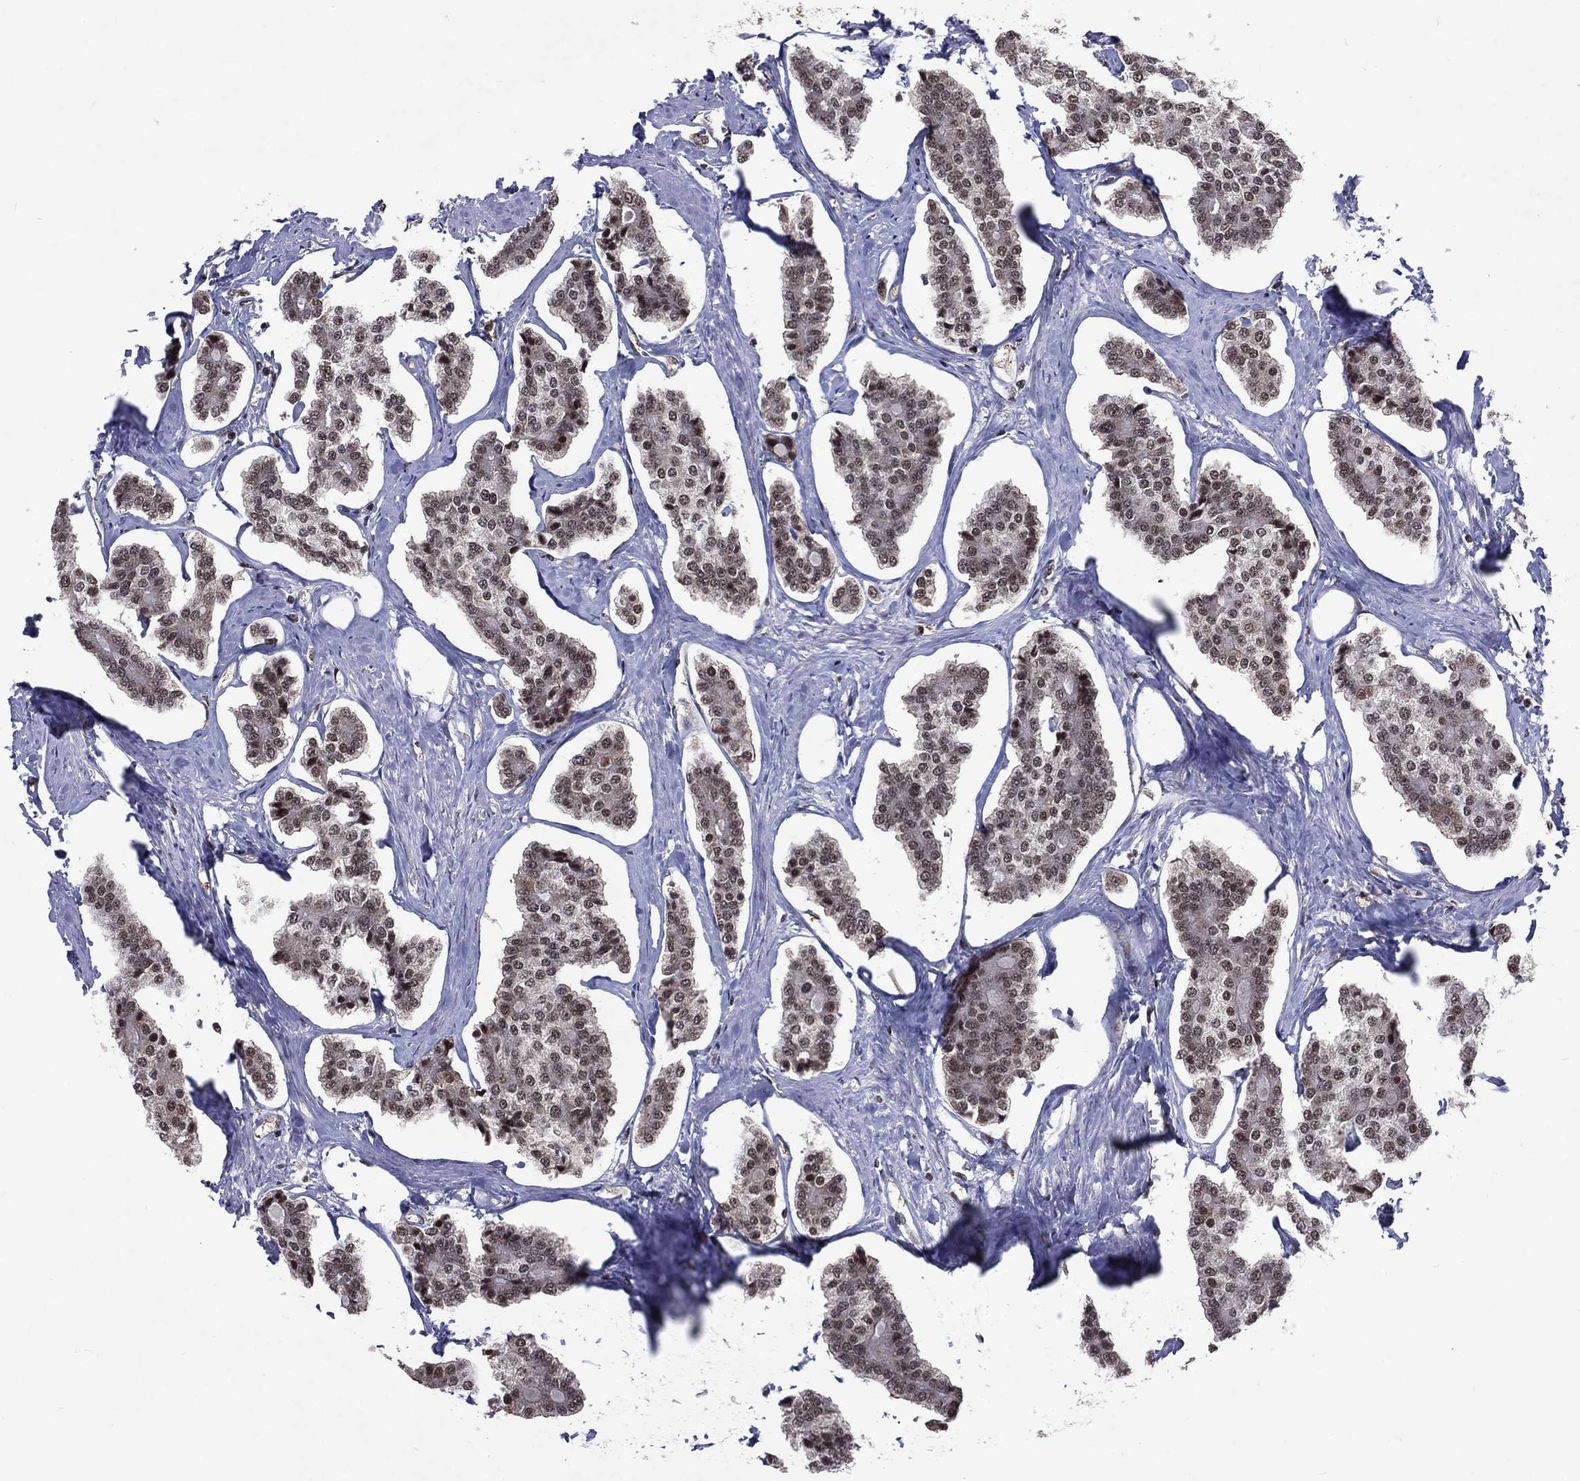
{"staining": {"intensity": "moderate", "quantity": ">75%", "location": "cytoplasmic/membranous,nuclear"}, "tissue": "carcinoid", "cell_type": "Tumor cells", "image_type": "cancer", "snomed": [{"axis": "morphology", "description": "Carcinoid, malignant, NOS"}, {"axis": "topography", "description": "Small intestine"}], "caption": "Human malignant carcinoid stained for a protein (brown) reveals moderate cytoplasmic/membranous and nuclear positive staining in approximately >75% of tumor cells.", "gene": "DMAP1", "patient": {"sex": "female", "age": 65}}